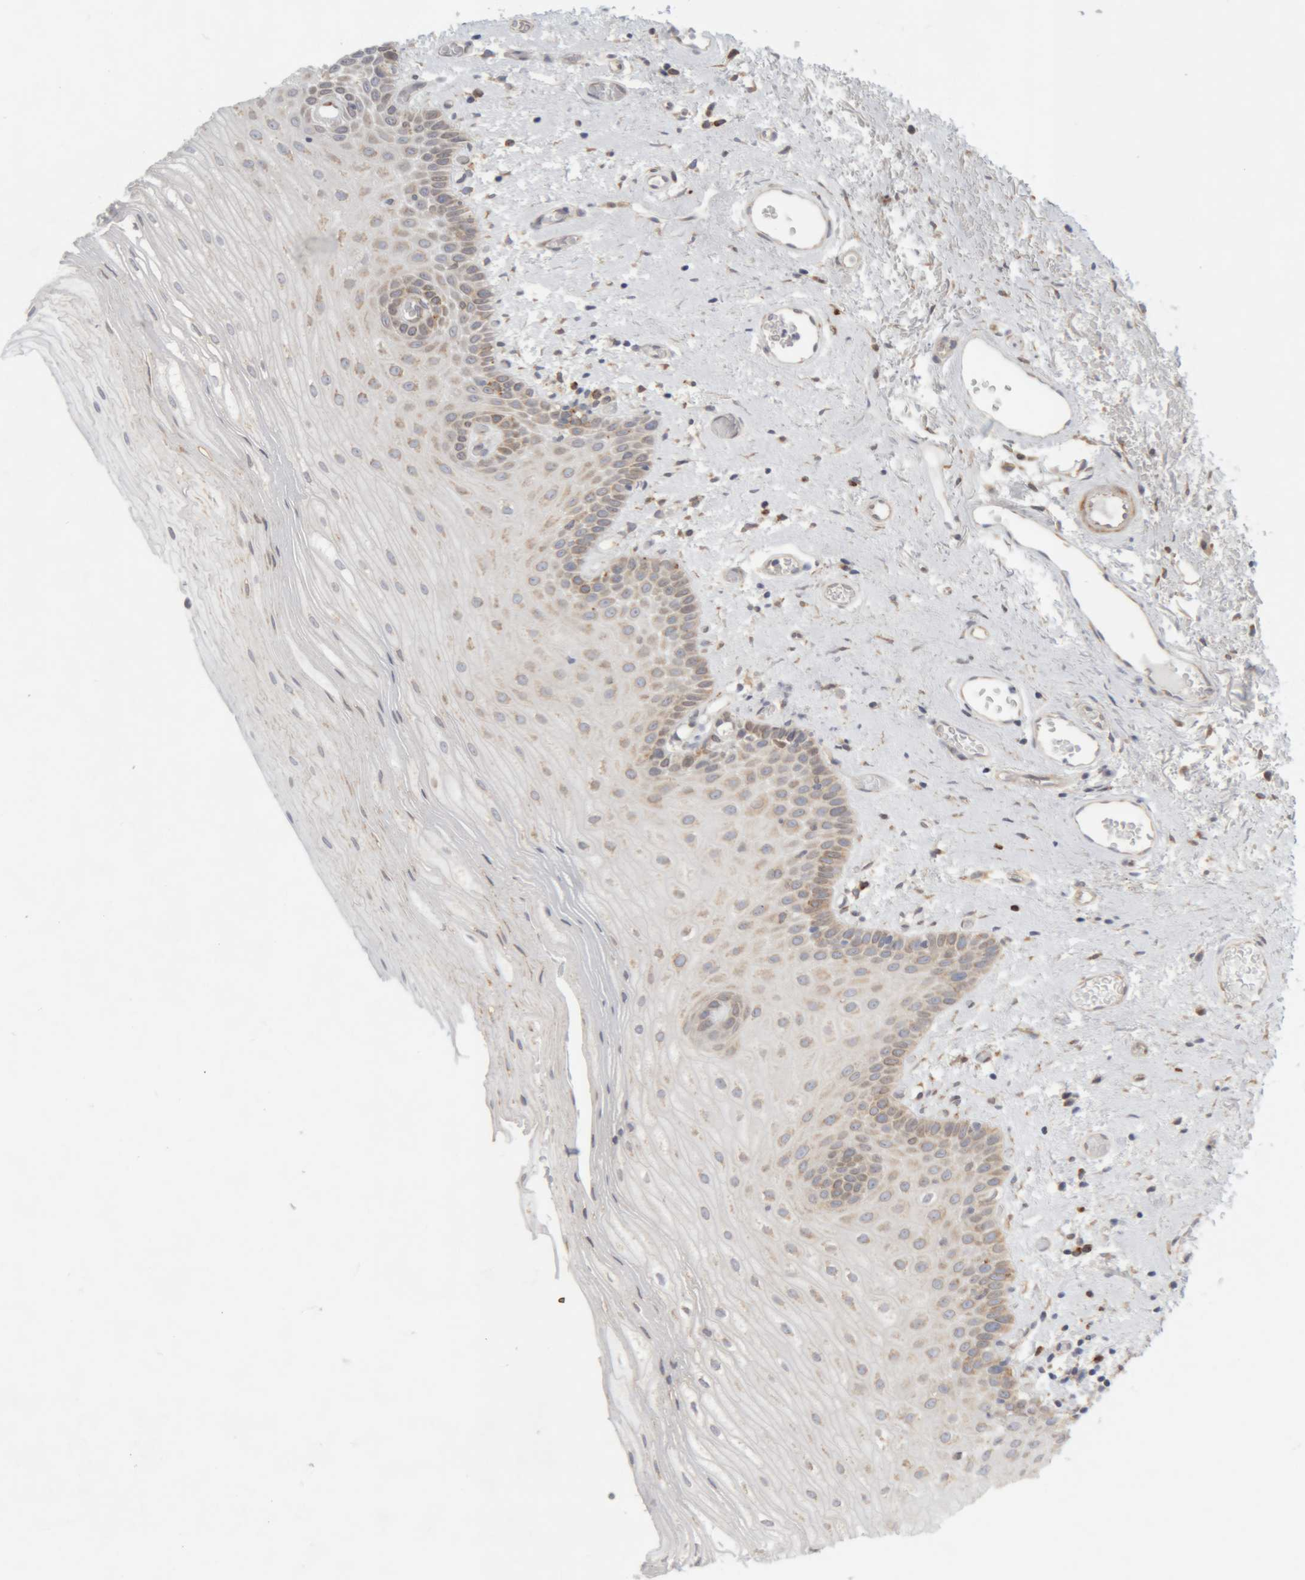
{"staining": {"intensity": "weak", "quantity": ">75%", "location": "cytoplasmic/membranous"}, "tissue": "oral mucosa", "cell_type": "Squamous epithelial cells", "image_type": "normal", "snomed": [{"axis": "morphology", "description": "Normal tissue, NOS"}, {"axis": "topography", "description": "Oral tissue"}], "caption": "The photomicrograph shows immunohistochemical staining of benign oral mucosa. There is weak cytoplasmic/membranous positivity is identified in approximately >75% of squamous epithelial cells. (DAB = brown stain, brightfield microscopy at high magnification).", "gene": "RPN2", "patient": {"sex": "male", "age": 52}}